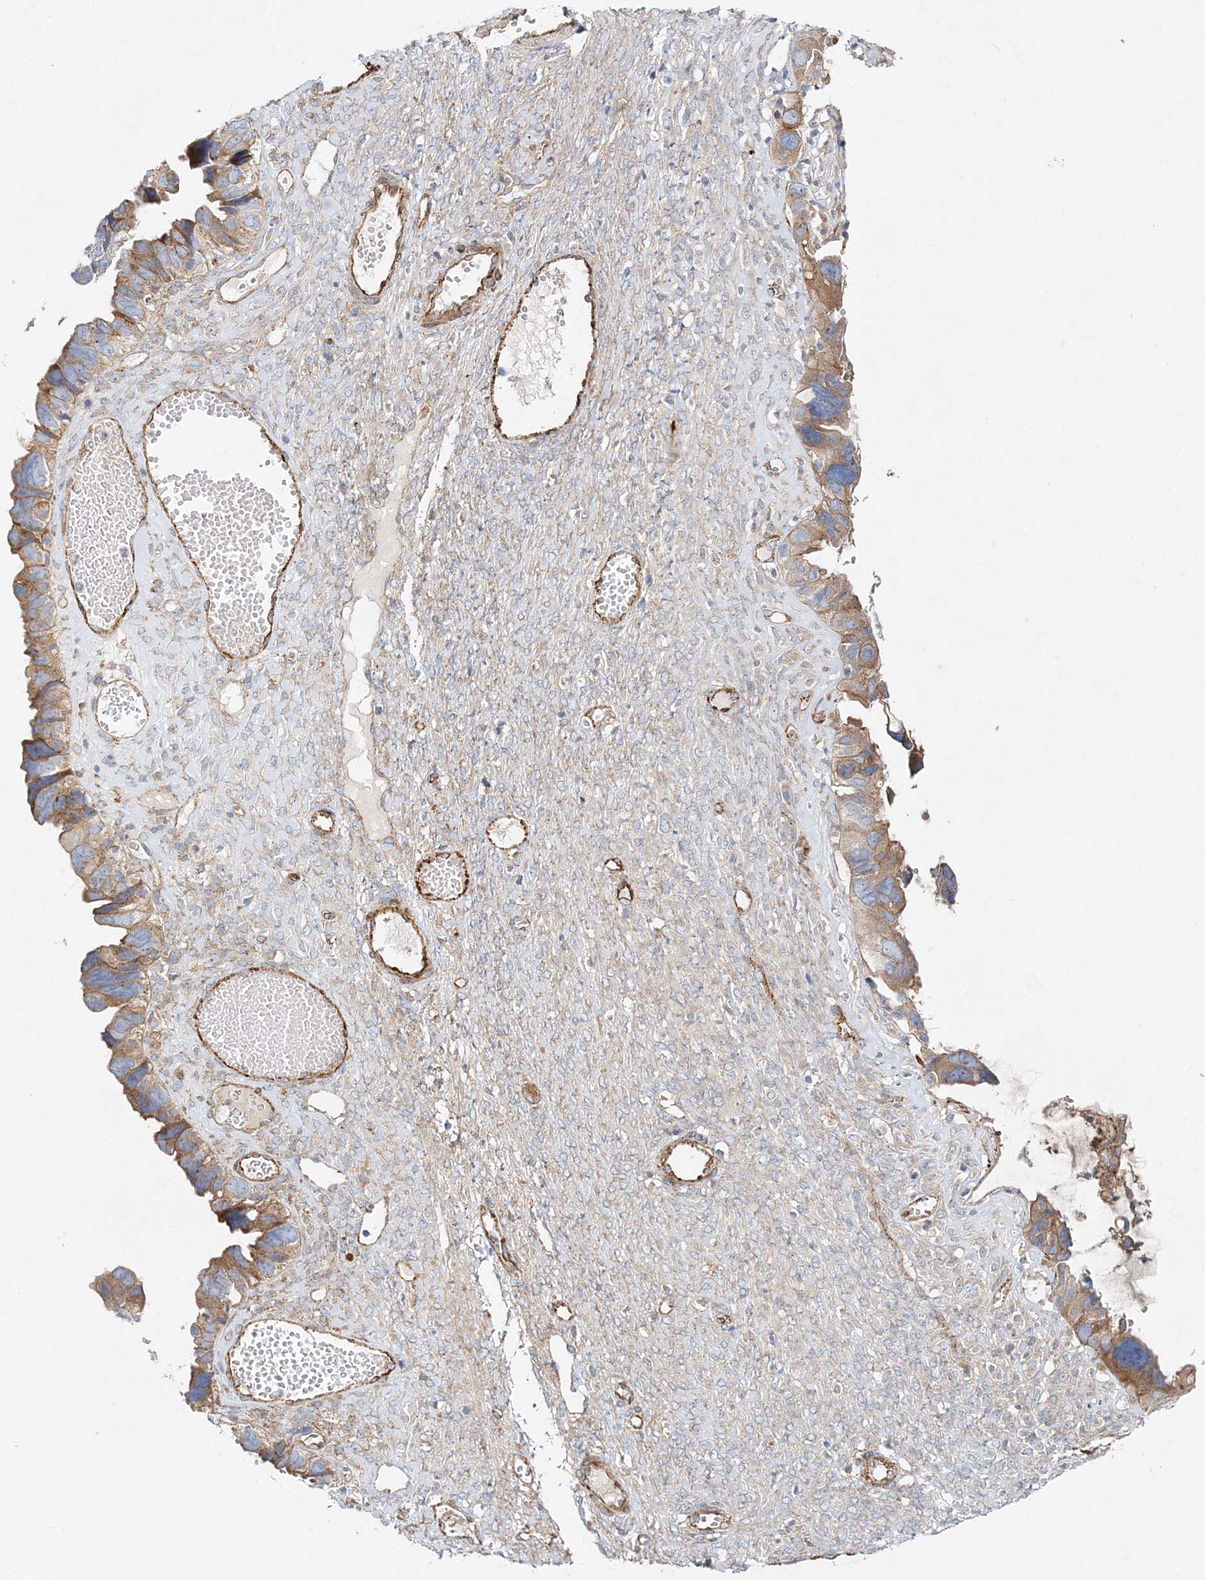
{"staining": {"intensity": "moderate", "quantity": ">75%", "location": "cytoplasmic/membranous"}, "tissue": "ovarian cancer", "cell_type": "Tumor cells", "image_type": "cancer", "snomed": [{"axis": "morphology", "description": "Cystadenocarcinoma, serous, NOS"}, {"axis": "topography", "description": "Ovary"}], "caption": "Immunohistochemical staining of serous cystadenocarcinoma (ovarian) displays medium levels of moderate cytoplasmic/membranous expression in approximately >75% of tumor cells.", "gene": "ZFYVE16", "patient": {"sex": "female", "age": 79}}